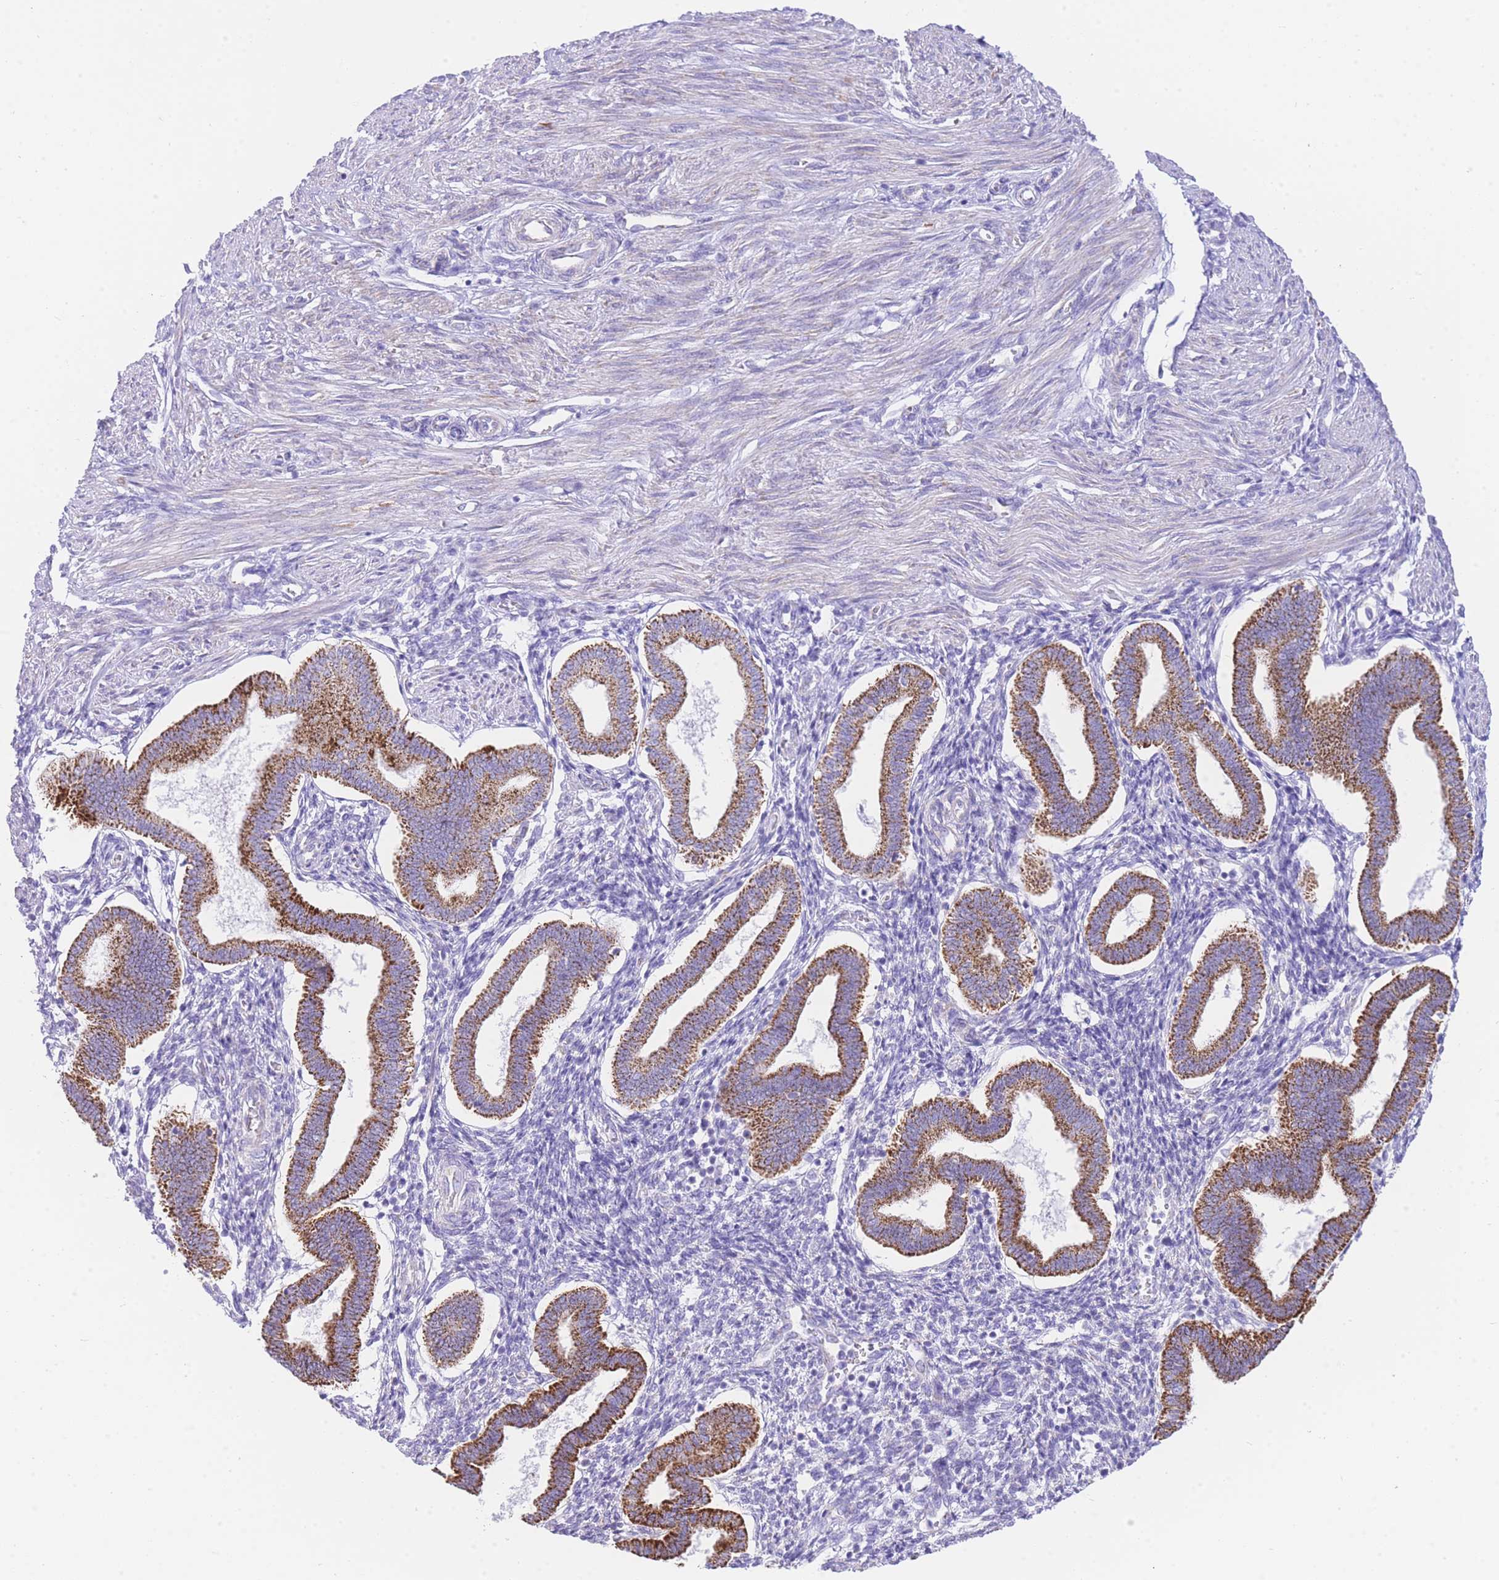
{"staining": {"intensity": "negative", "quantity": "none", "location": "none"}, "tissue": "endometrium", "cell_type": "Cells in endometrial stroma", "image_type": "normal", "snomed": [{"axis": "morphology", "description": "Normal tissue, NOS"}, {"axis": "topography", "description": "Endometrium"}], "caption": "An IHC histopathology image of normal endometrium is shown. There is no staining in cells in endometrial stroma of endometrium. (DAB (3,3'-diaminobenzidine) immunohistochemistry (IHC) visualized using brightfield microscopy, high magnification).", "gene": "ACSM4", "patient": {"sex": "female", "age": 24}}